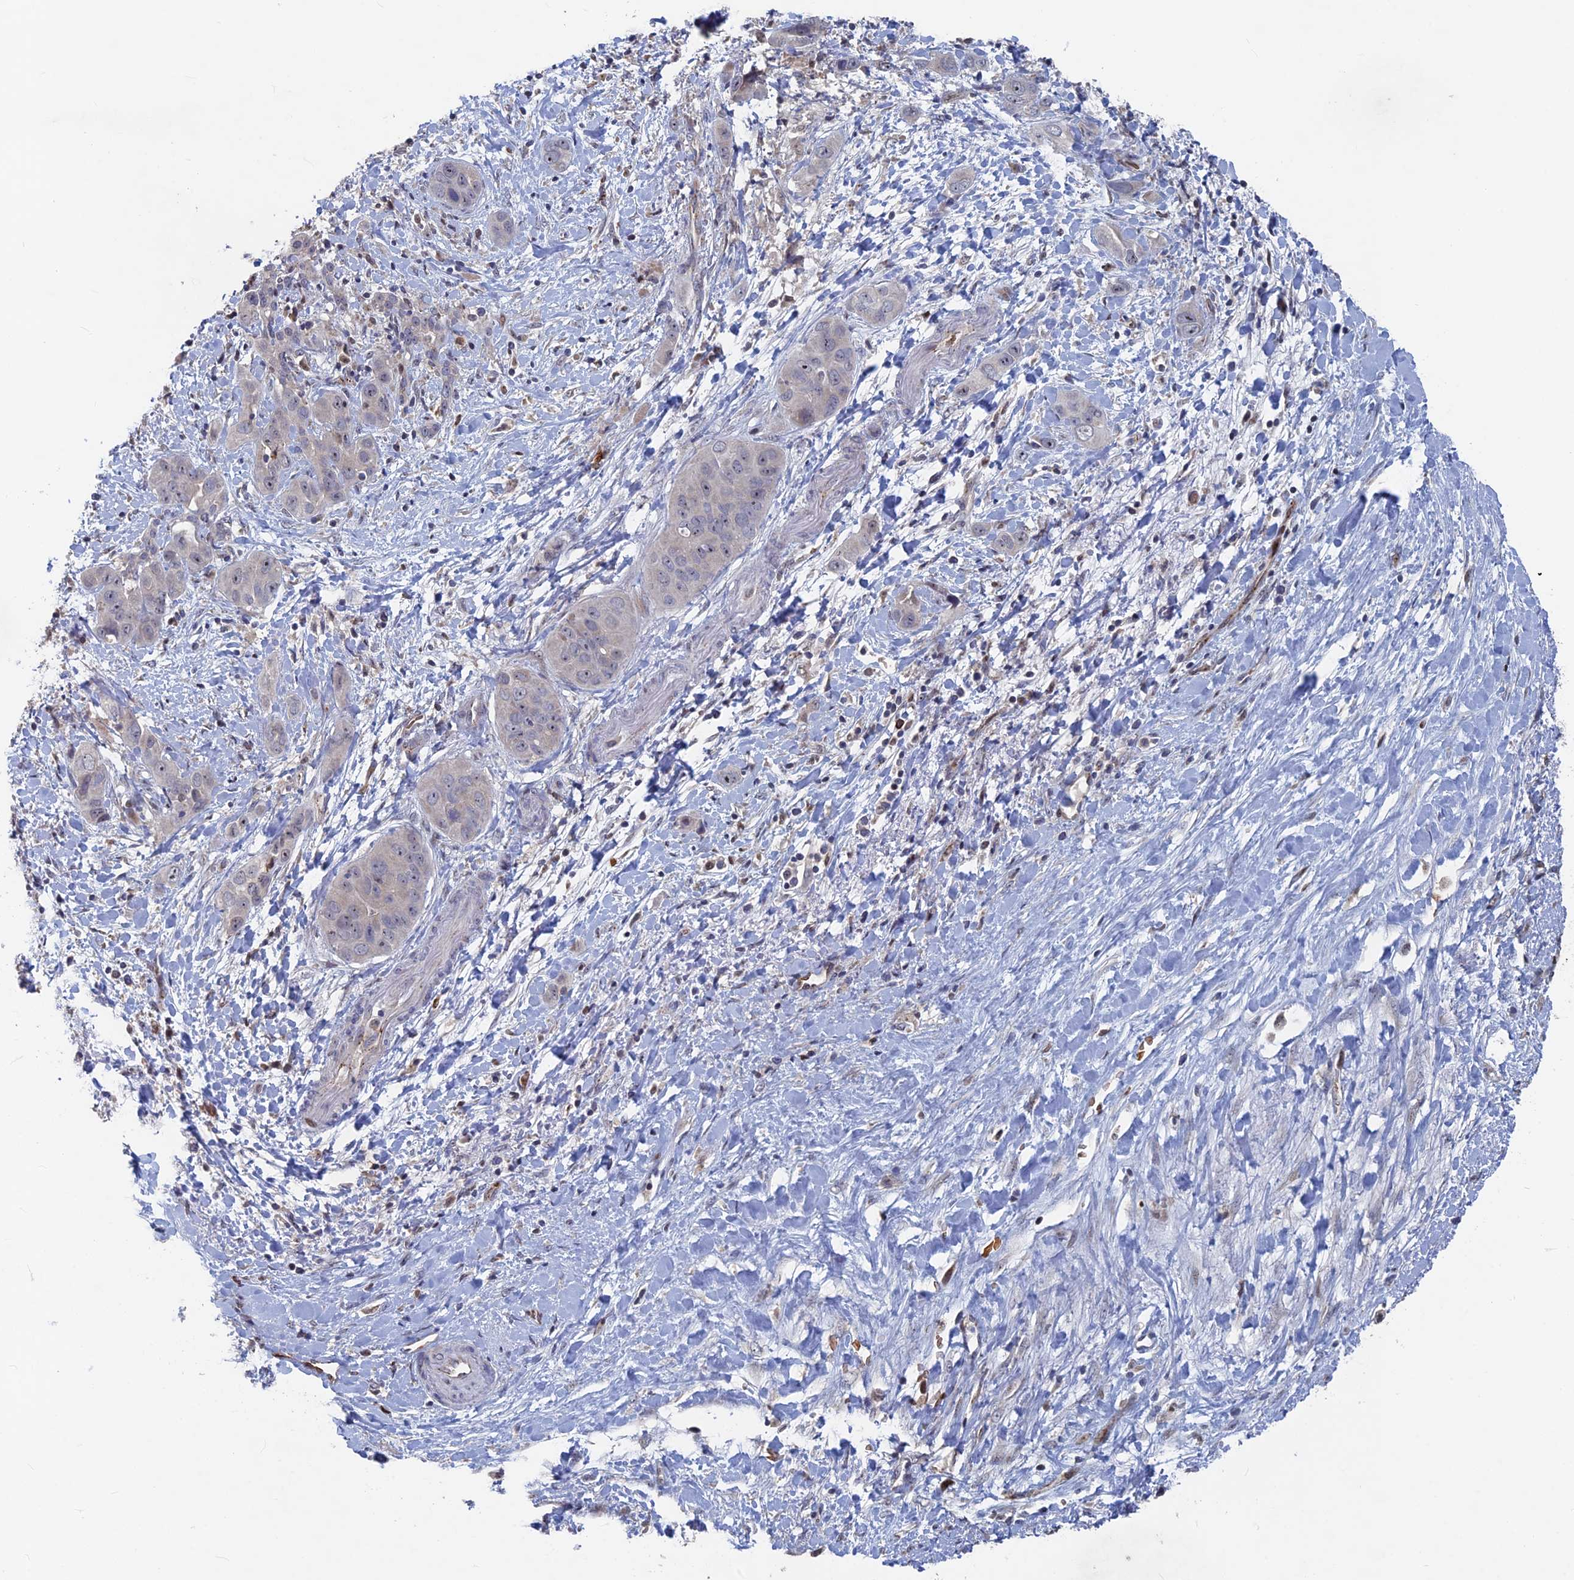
{"staining": {"intensity": "negative", "quantity": "none", "location": "none"}, "tissue": "liver cancer", "cell_type": "Tumor cells", "image_type": "cancer", "snomed": [{"axis": "morphology", "description": "Cholangiocarcinoma"}, {"axis": "topography", "description": "Liver"}], "caption": "IHC micrograph of neoplastic tissue: cholangiocarcinoma (liver) stained with DAB shows no significant protein staining in tumor cells.", "gene": "SH3D21", "patient": {"sex": "female", "age": 52}}